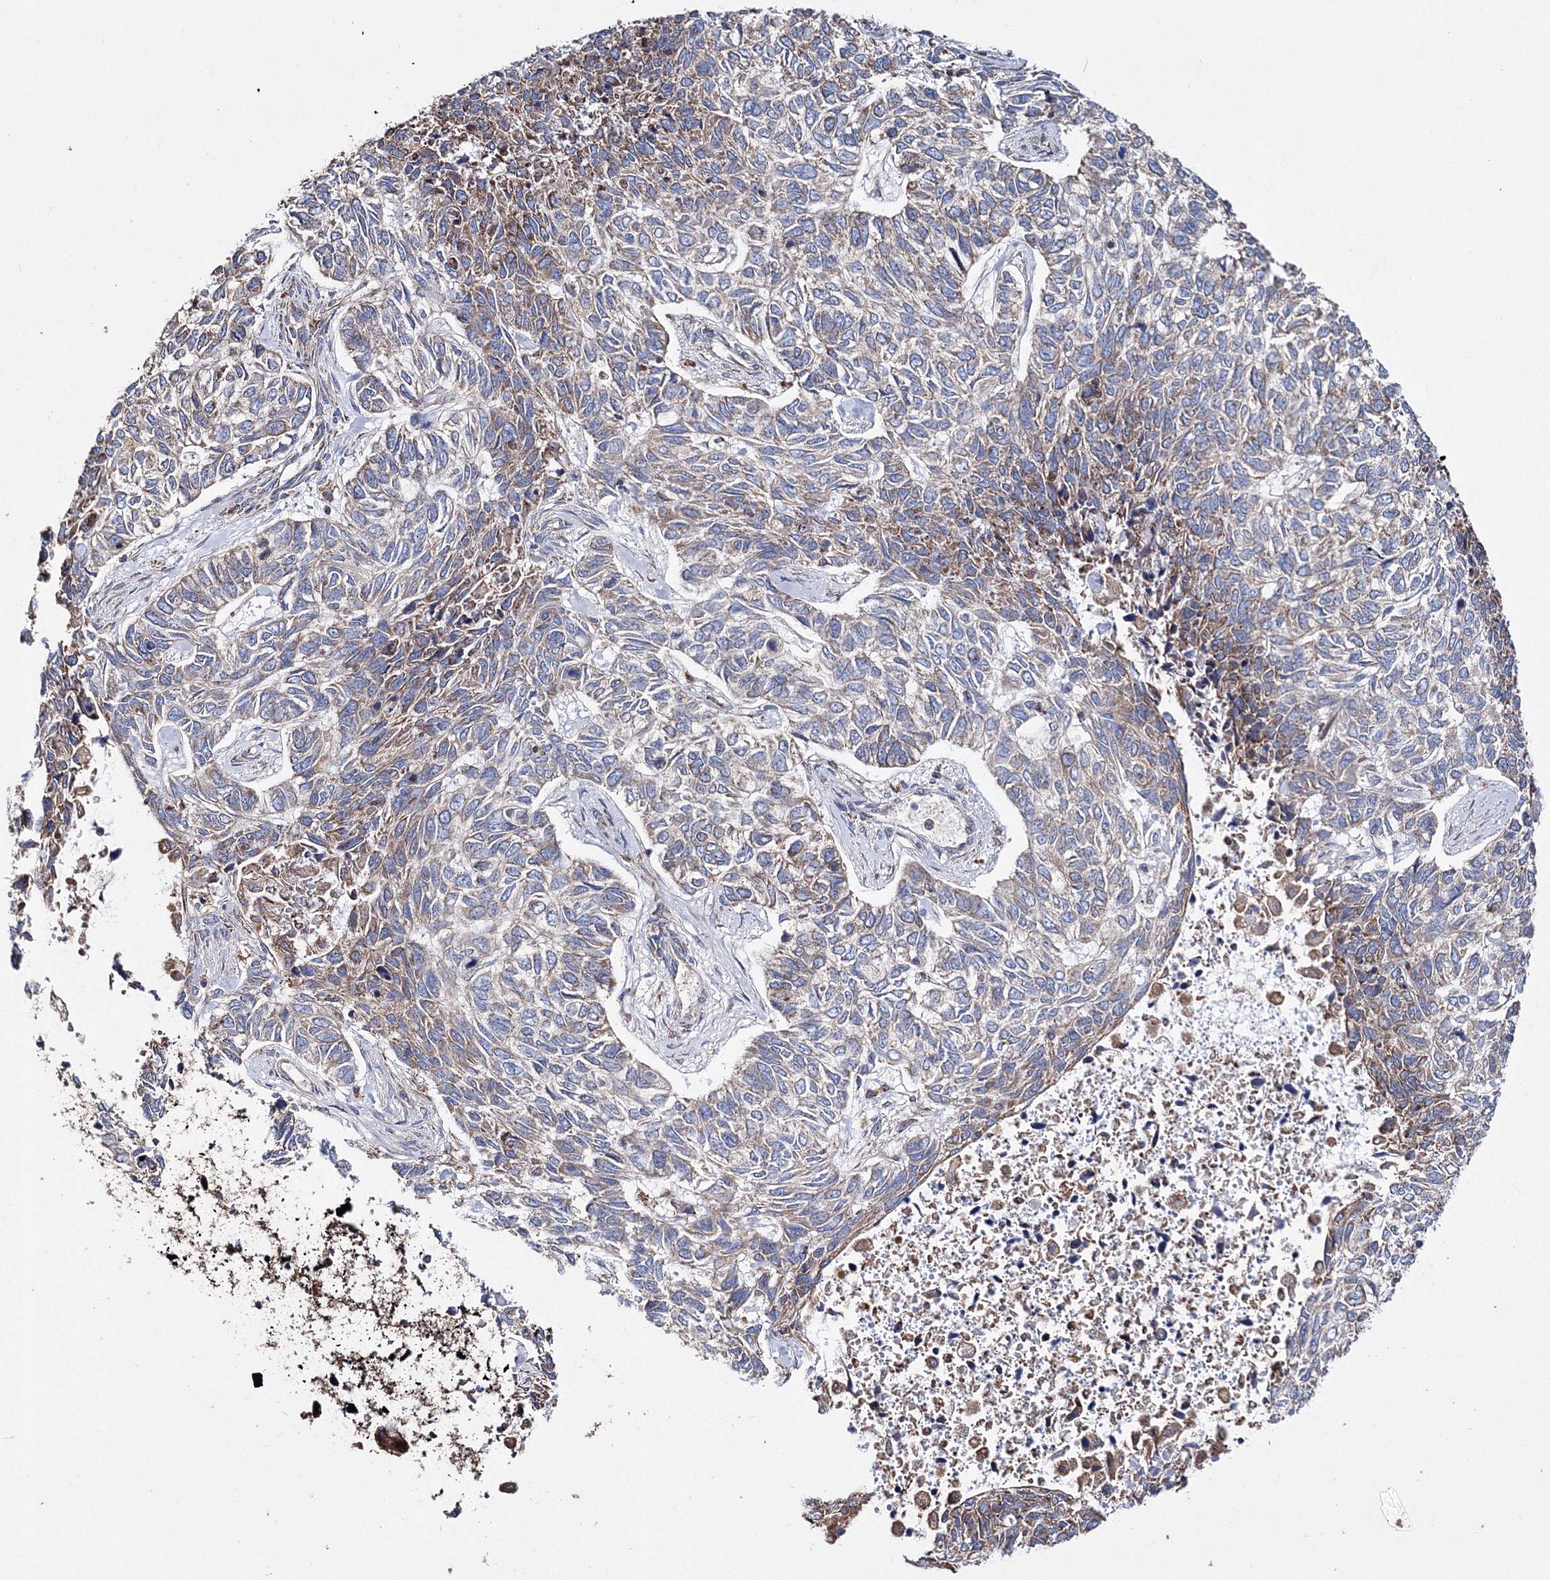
{"staining": {"intensity": "weak", "quantity": "25%-75%", "location": "cytoplasmic/membranous"}, "tissue": "skin cancer", "cell_type": "Tumor cells", "image_type": "cancer", "snomed": [{"axis": "morphology", "description": "Basal cell carcinoma"}, {"axis": "topography", "description": "Skin"}], "caption": "Protein staining displays weak cytoplasmic/membranous staining in about 25%-75% of tumor cells in skin basal cell carcinoma.", "gene": "VPS8", "patient": {"sex": "female", "age": 65}}